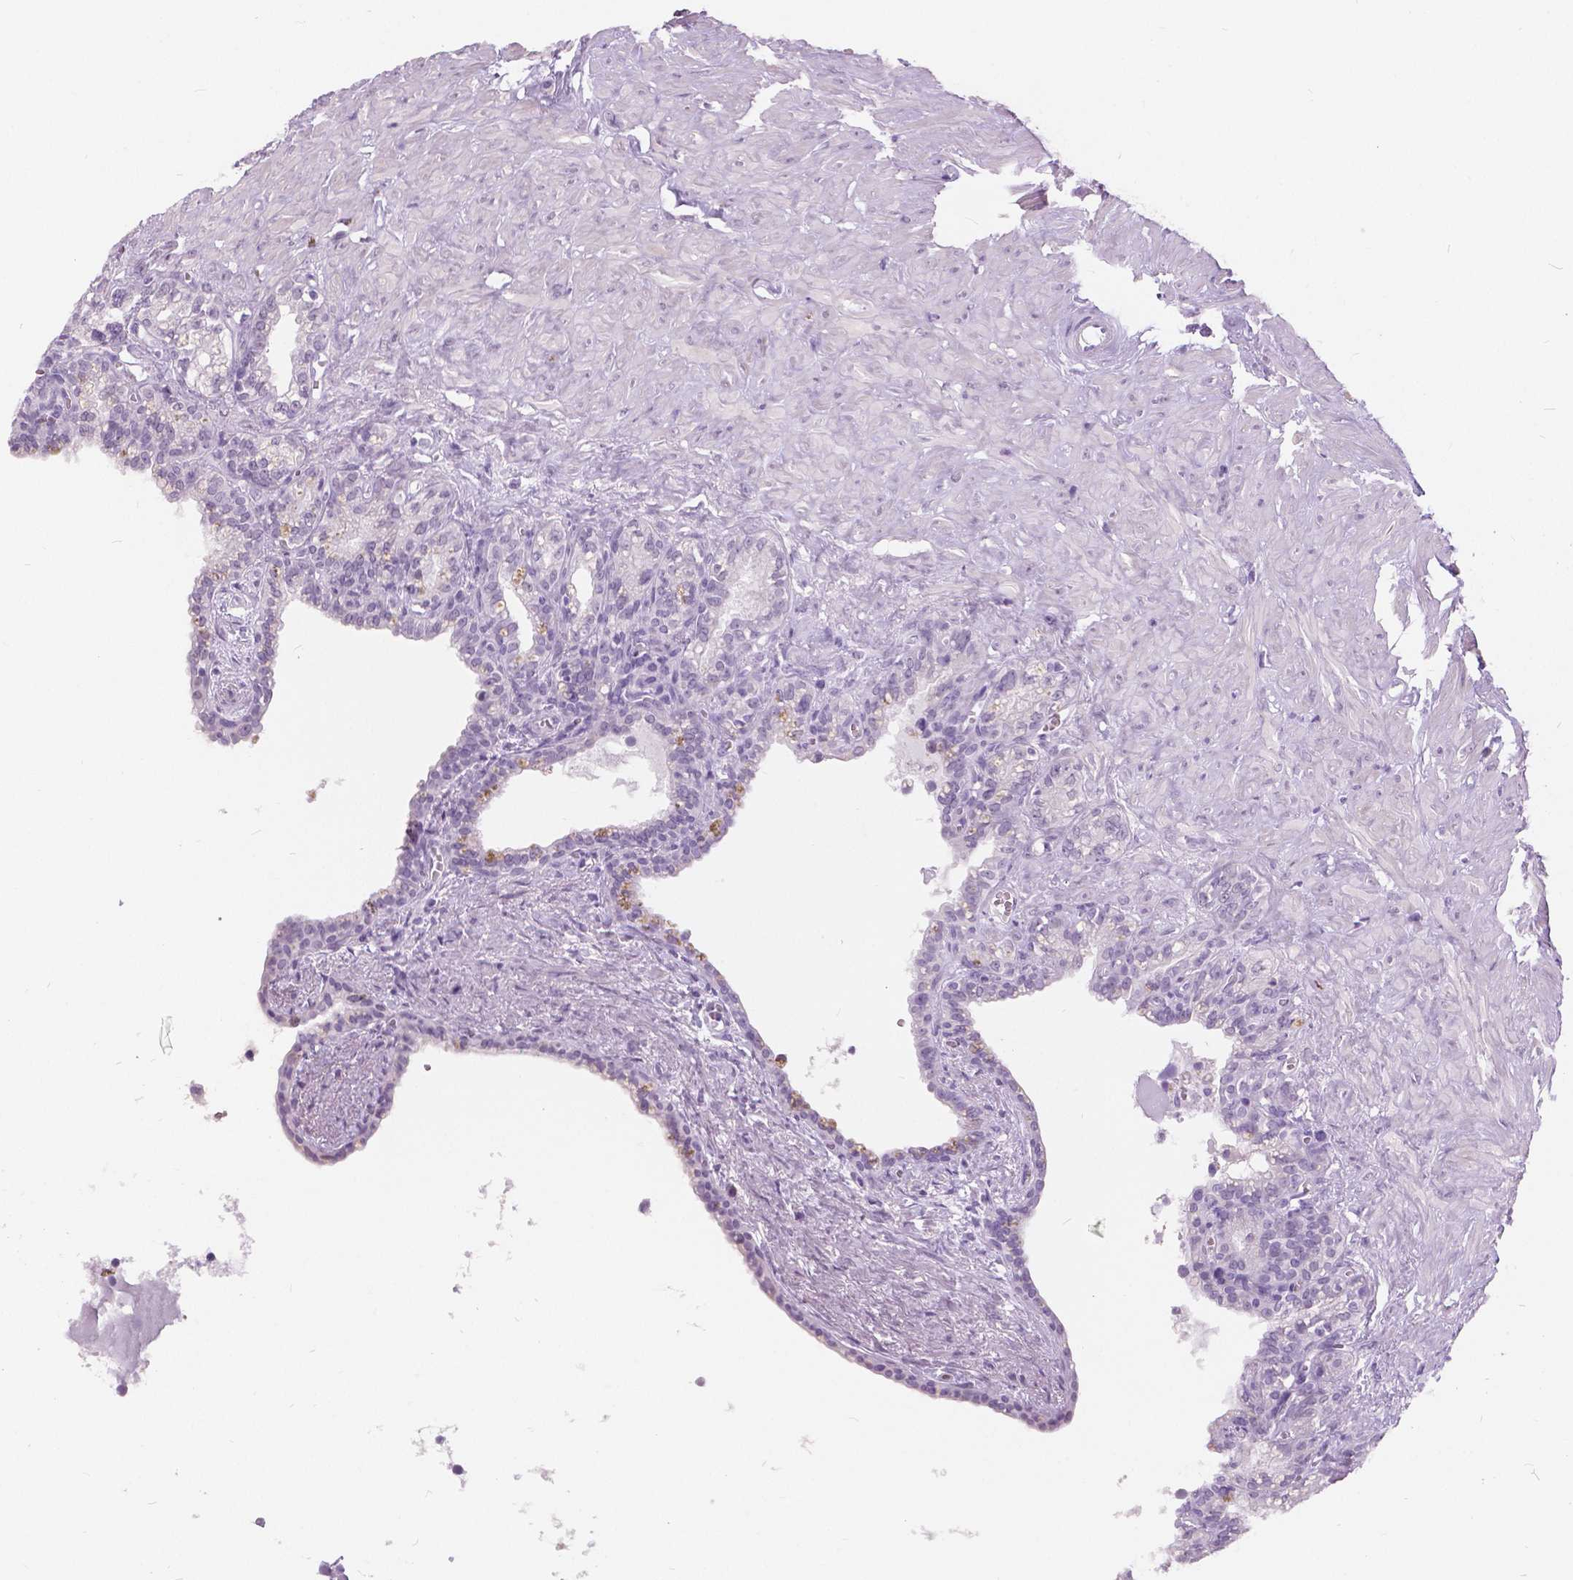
{"staining": {"intensity": "negative", "quantity": "none", "location": "none"}, "tissue": "seminal vesicle", "cell_type": "Glandular cells", "image_type": "normal", "snomed": [{"axis": "morphology", "description": "Normal tissue, NOS"}, {"axis": "morphology", "description": "Urothelial carcinoma, NOS"}, {"axis": "topography", "description": "Urinary bladder"}, {"axis": "topography", "description": "Seminal veicle"}], "caption": "This is an immunohistochemistry photomicrograph of unremarkable human seminal vesicle. There is no staining in glandular cells.", "gene": "MYOM1", "patient": {"sex": "male", "age": 76}}